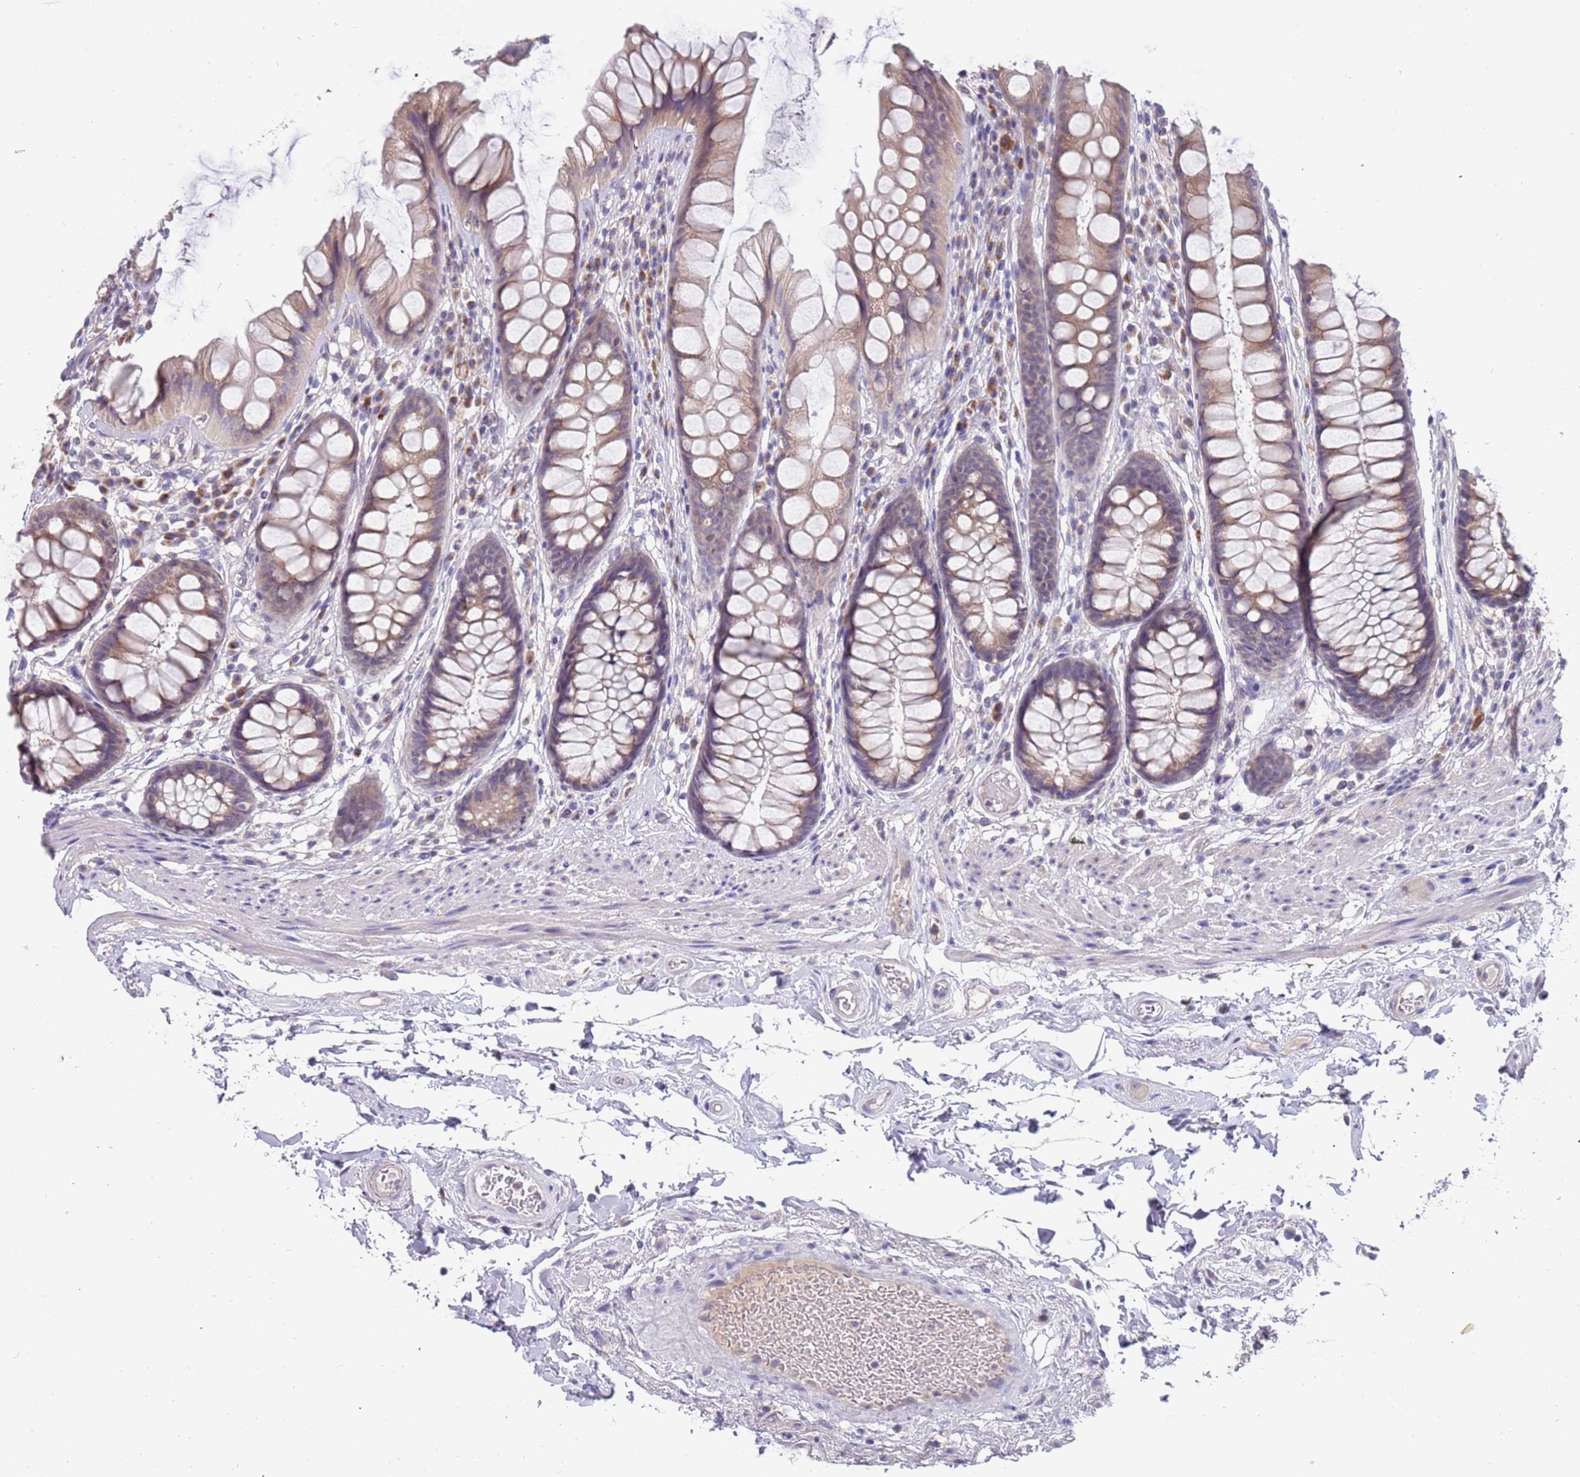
{"staining": {"intensity": "weak", "quantity": "25%-75%", "location": "cytoplasmic/membranous"}, "tissue": "rectum", "cell_type": "Glandular cells", "image_type": "normal", "snomed": [{"axis": "morphology", "description": "Normal tissue, NOS"}, {"axis": "topography", "description": "Rectum"}], "caption": "Brown immunohistochemical staining in benign rectum exhibits weak cytoplasmic/membranous staining in about 25%-75% of glandular cells.", "gene": "ZNF746", "patient": {"sex": "male", "age": 74}}